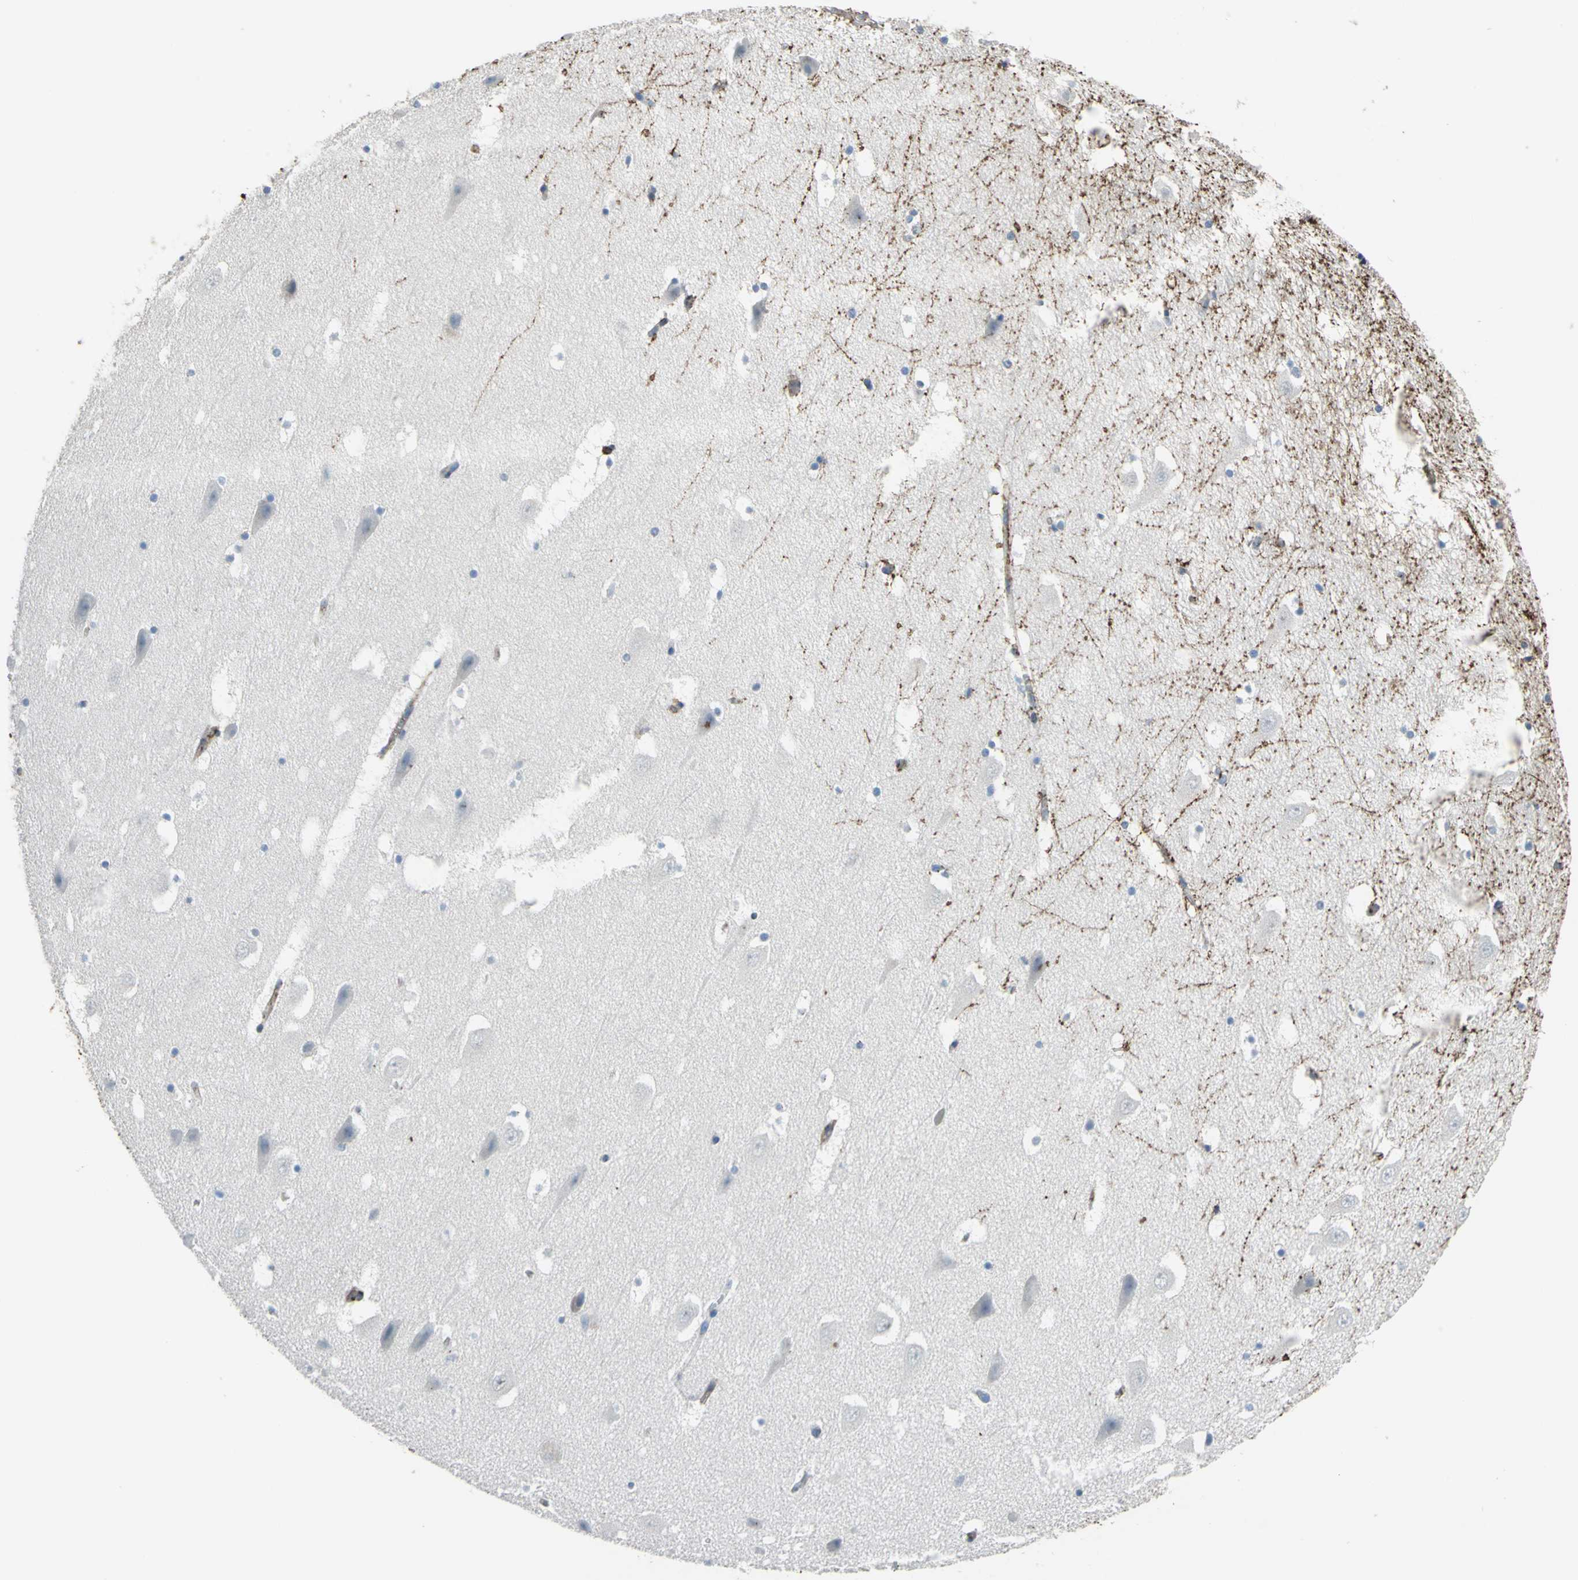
{"staining": {"intensity": "negative", "quantity": "none", "location": "none"}, "tissue": "hippocampus", "cell_type": "Glial cells", "image_type": "normal", "snomed": [{"axis": "morphology", "description": "Normal tissue, NOS"}, {"axis": "topography", "description": "Hippocampus"}], "caption": "Immunohistochemistry (IHC) of normal hippocampus displays no staining in glial cells. (DAB immunohistochemistry (IHC) with hematoxylin counter stain).", "gene": "CD44", "patient": {"sex": "male", "age": 45}}